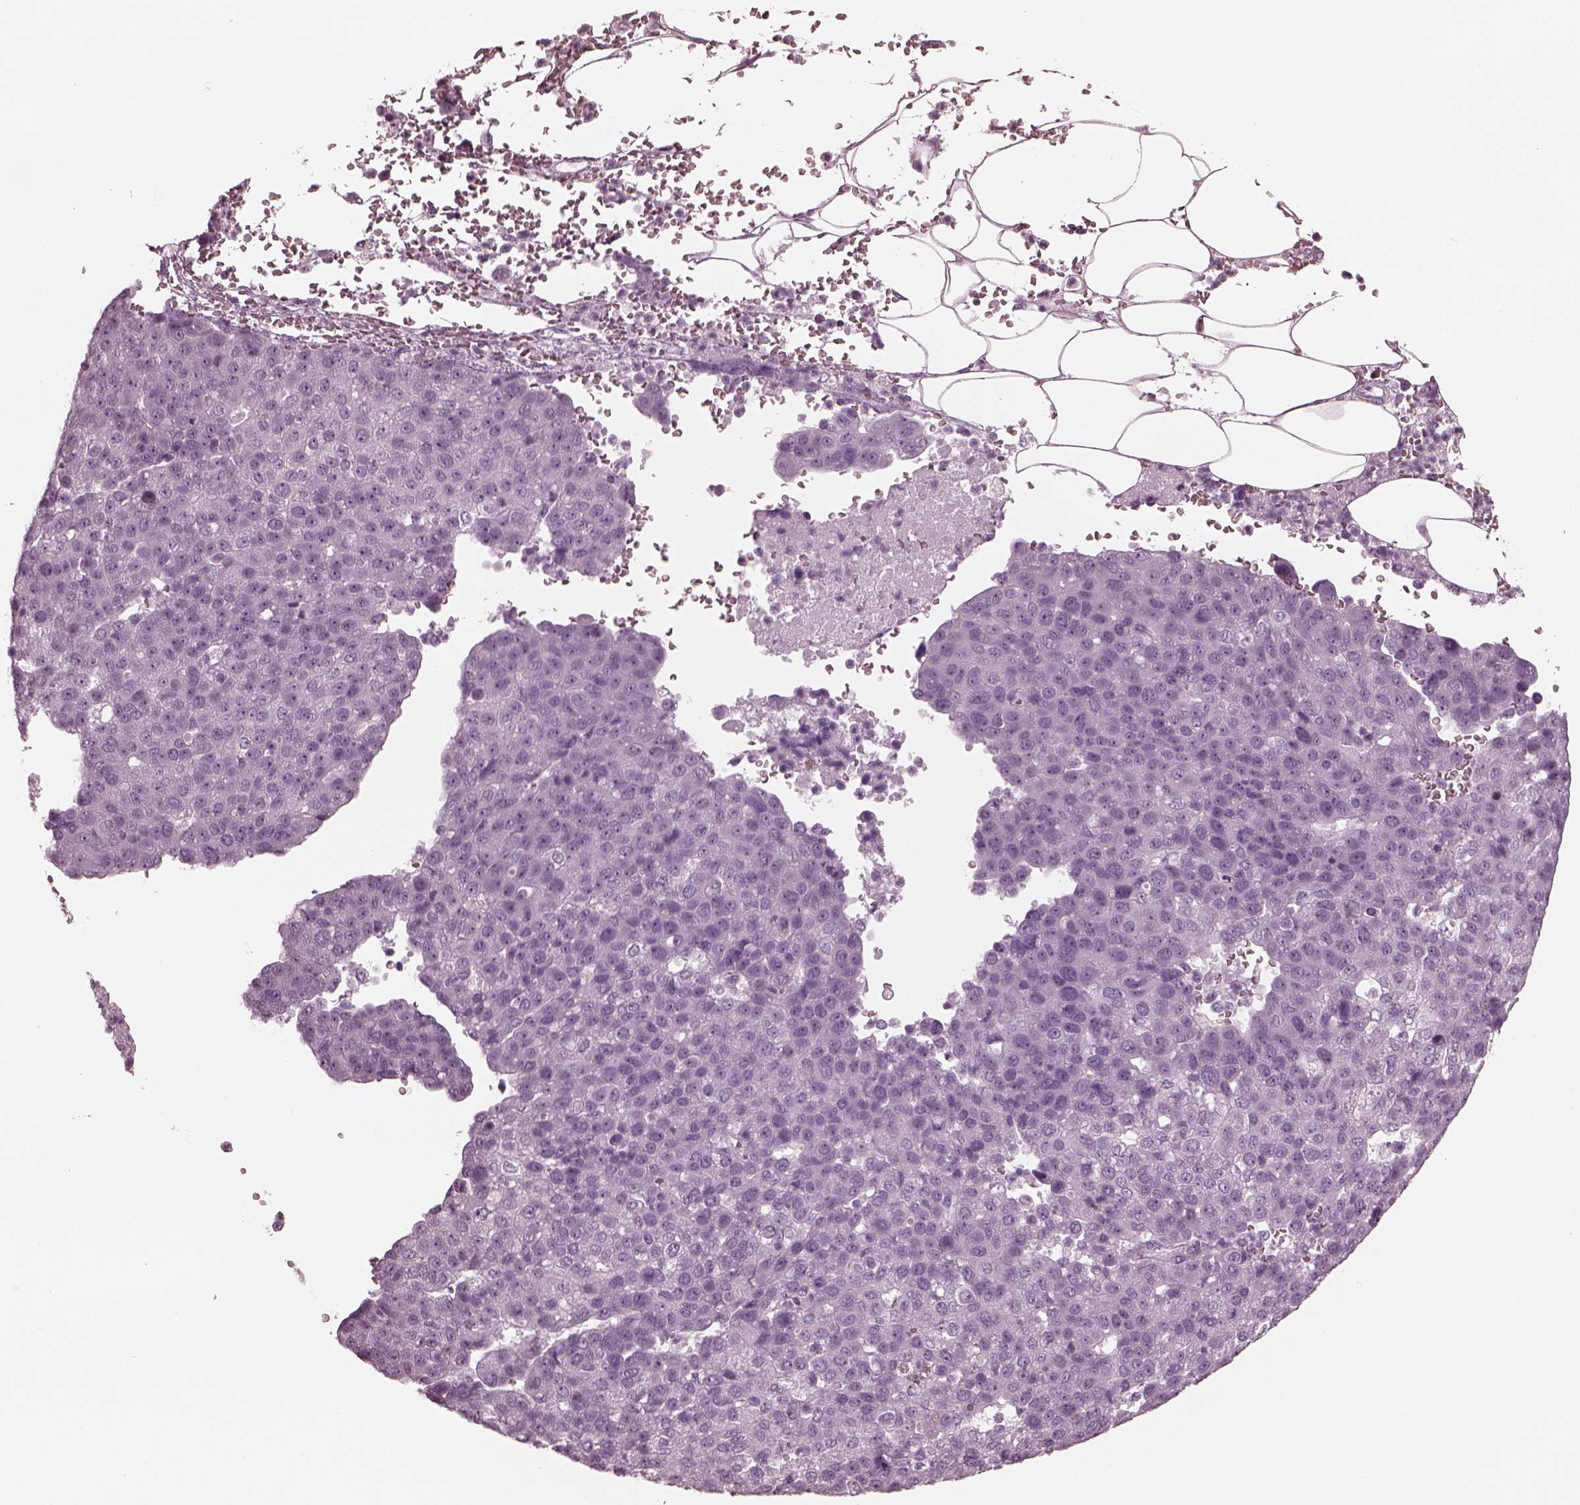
{"staining": {"intensity": "negative", "quantity": "none", "location": "none"}, "tissue": "pancreatic cancer", "cell_type": "Tumor cells", "image_type": "cancer", "snomed": [{"axis": "morphology", "description": "Adenocarcinoma, NOS"}, {"axis": "topography", "description": "Pancreas"}], "caption": "DAB immunohistochemical staining of human pancreatic cancer (adenocarcinoma) shows no significant expression in tumor cells.", "gene": "GRM6", "patient": {"sex": "female", "age": 61}}